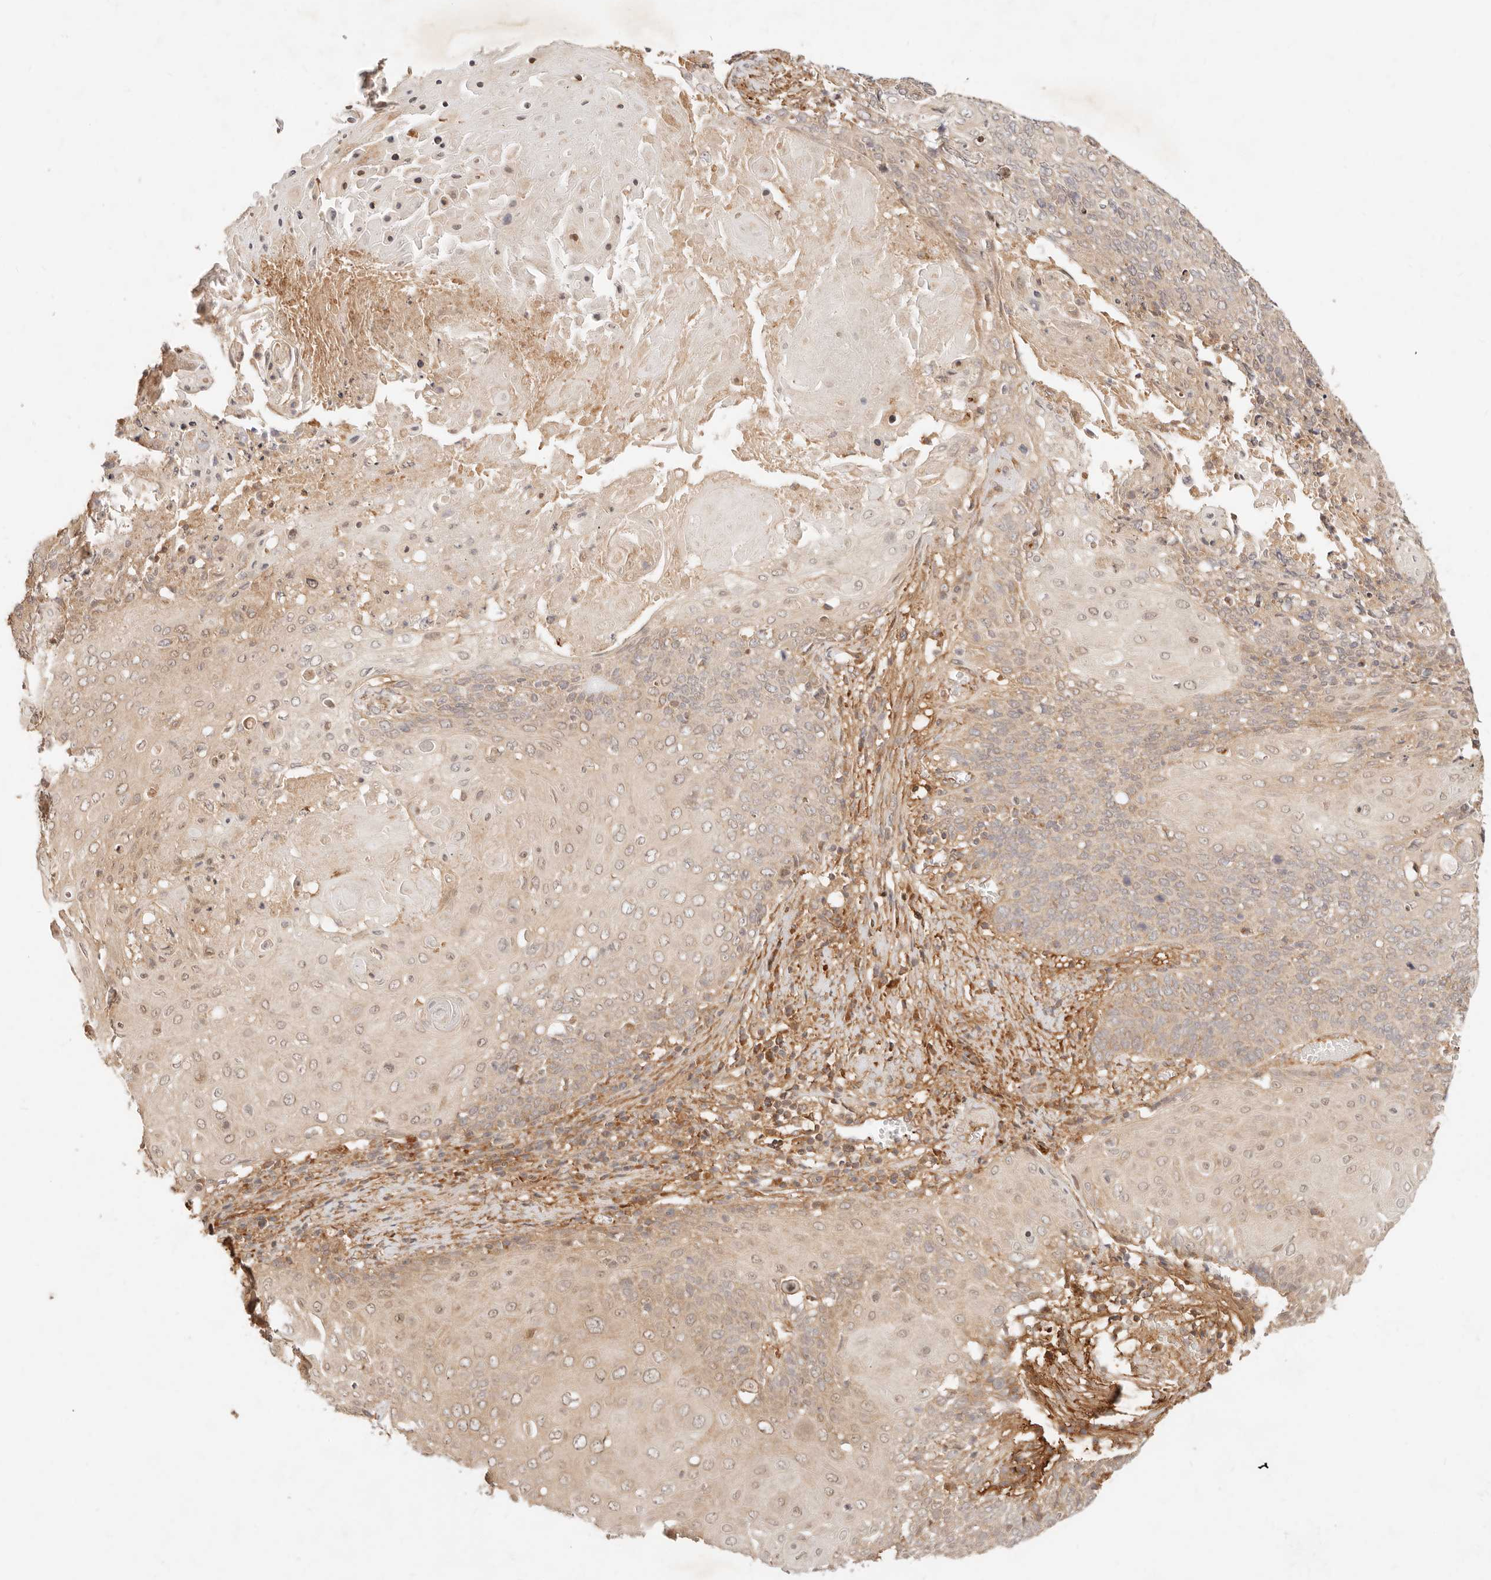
{"staining": {"intensity": "weak", "quantity": ">75%", "location": "cytoplasmic/membranous"}, "tissue": "cervical cancer", "cell_type": "Tumor cells", "image_type": "cancer", "snomed": [{"axis": "morphology", "description": "Squamous cell carcinoma, NOS"}, {"axis": "topography", "description": "Cervix"}], "caption": "Cervical cancer stained with a protein marker displays weak staining in tumor cells.", "gene": "UBXN10", "patient": {"sex": "female", "age": 39}}